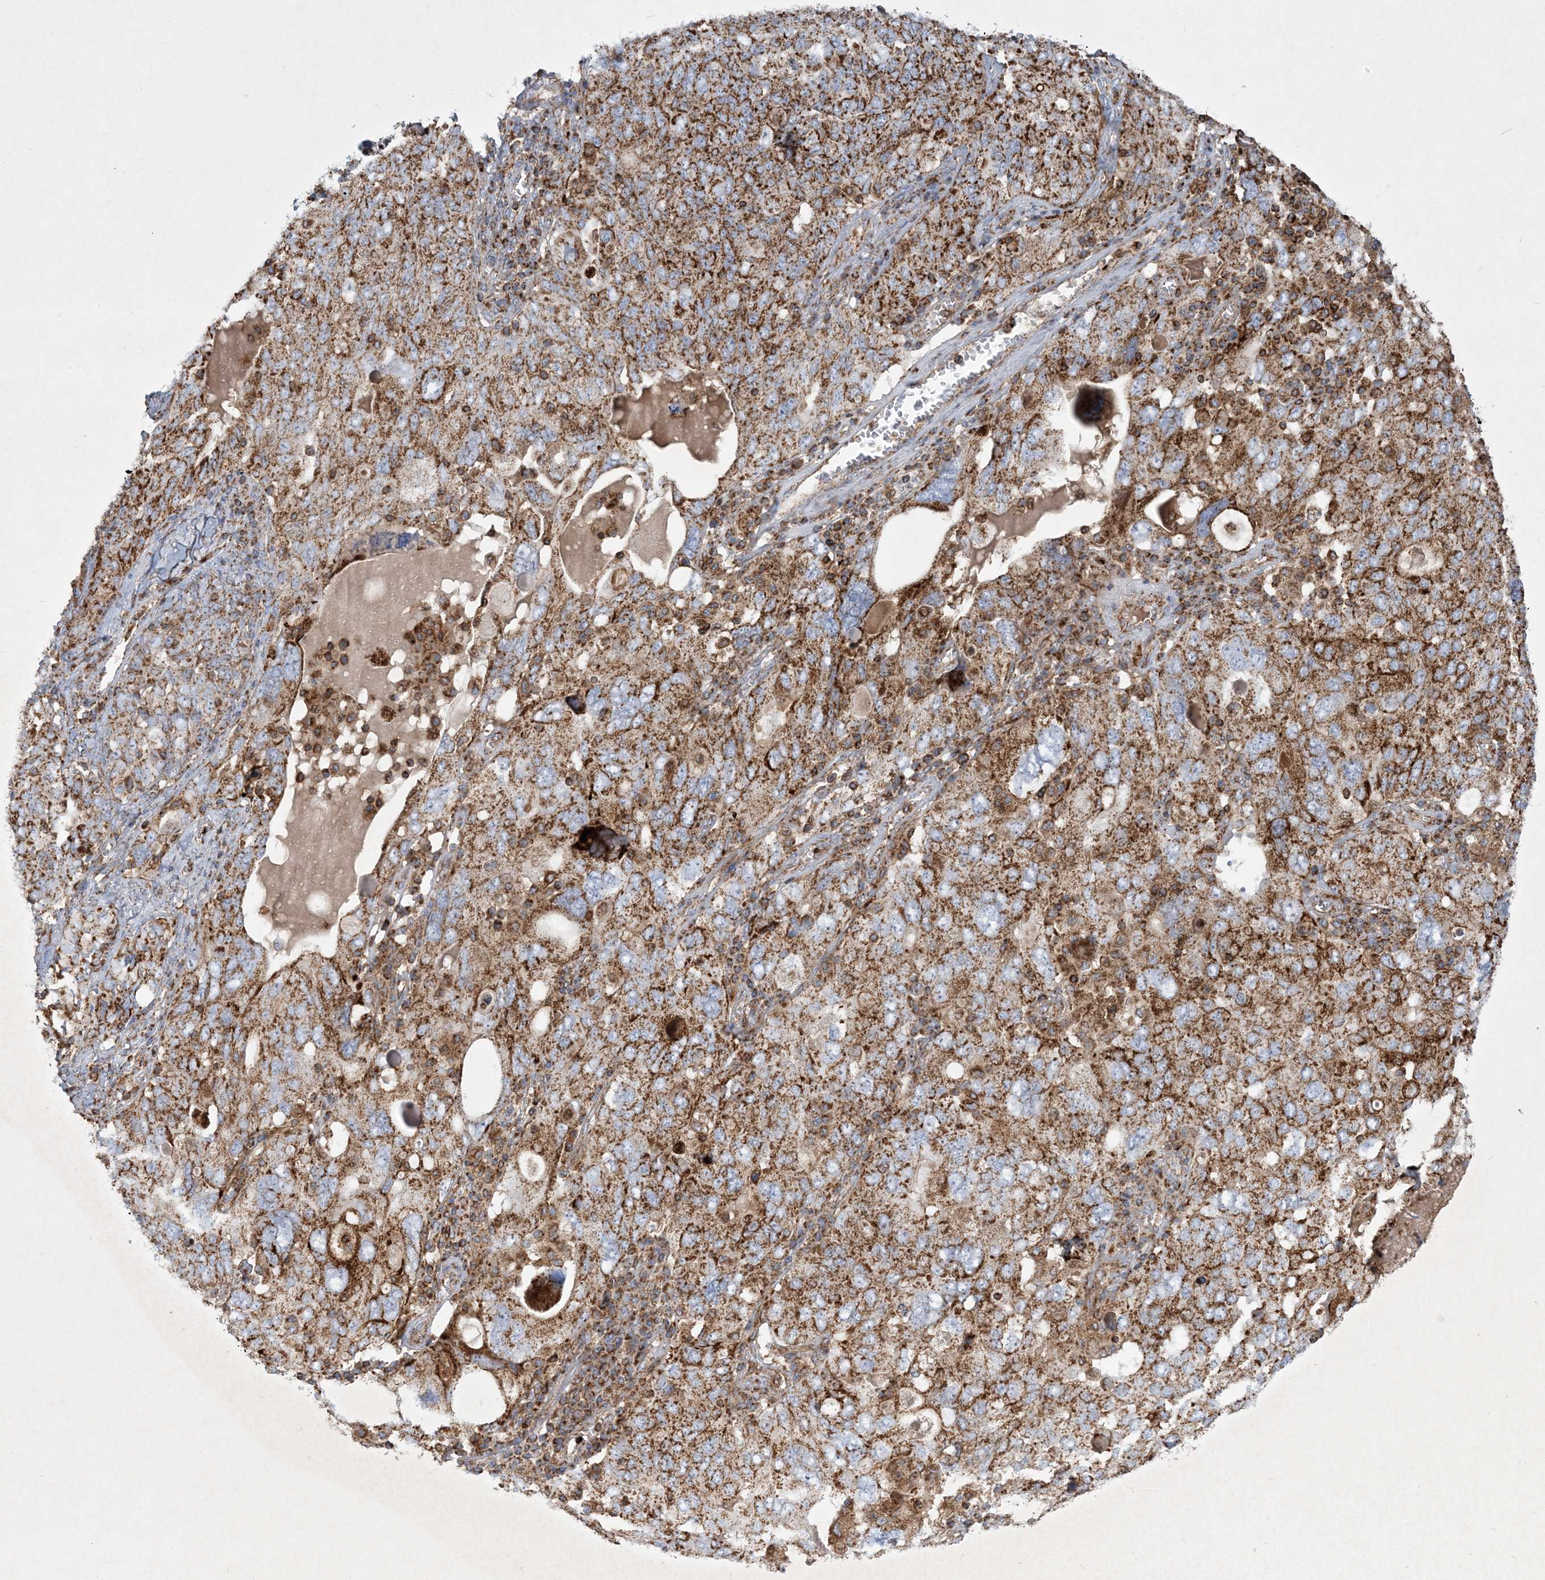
{"staining": {"intensity": "moderate", "quantity": ">75%", "location": "cytoplasmic/membranous"}, "tissue": "ovarian cancer", "cell_type": "Tumor cells", "image_type": "cancer", "snomed": [{"axis": "morphology", "description": "Carcinoma, endometroid"}, {"axis": "topography", "description": "Ovary"}], "caption": "Moderate cytoplasmic/membranous protein expression is appreciated in approximately >75% of tumor cells in endometroid carcinoma (ovarian). Ihc stains the protein in brown and the nuclei are stained blue.", "gene": "BEND4", "patient": {"sex": "female", "age": 62}}